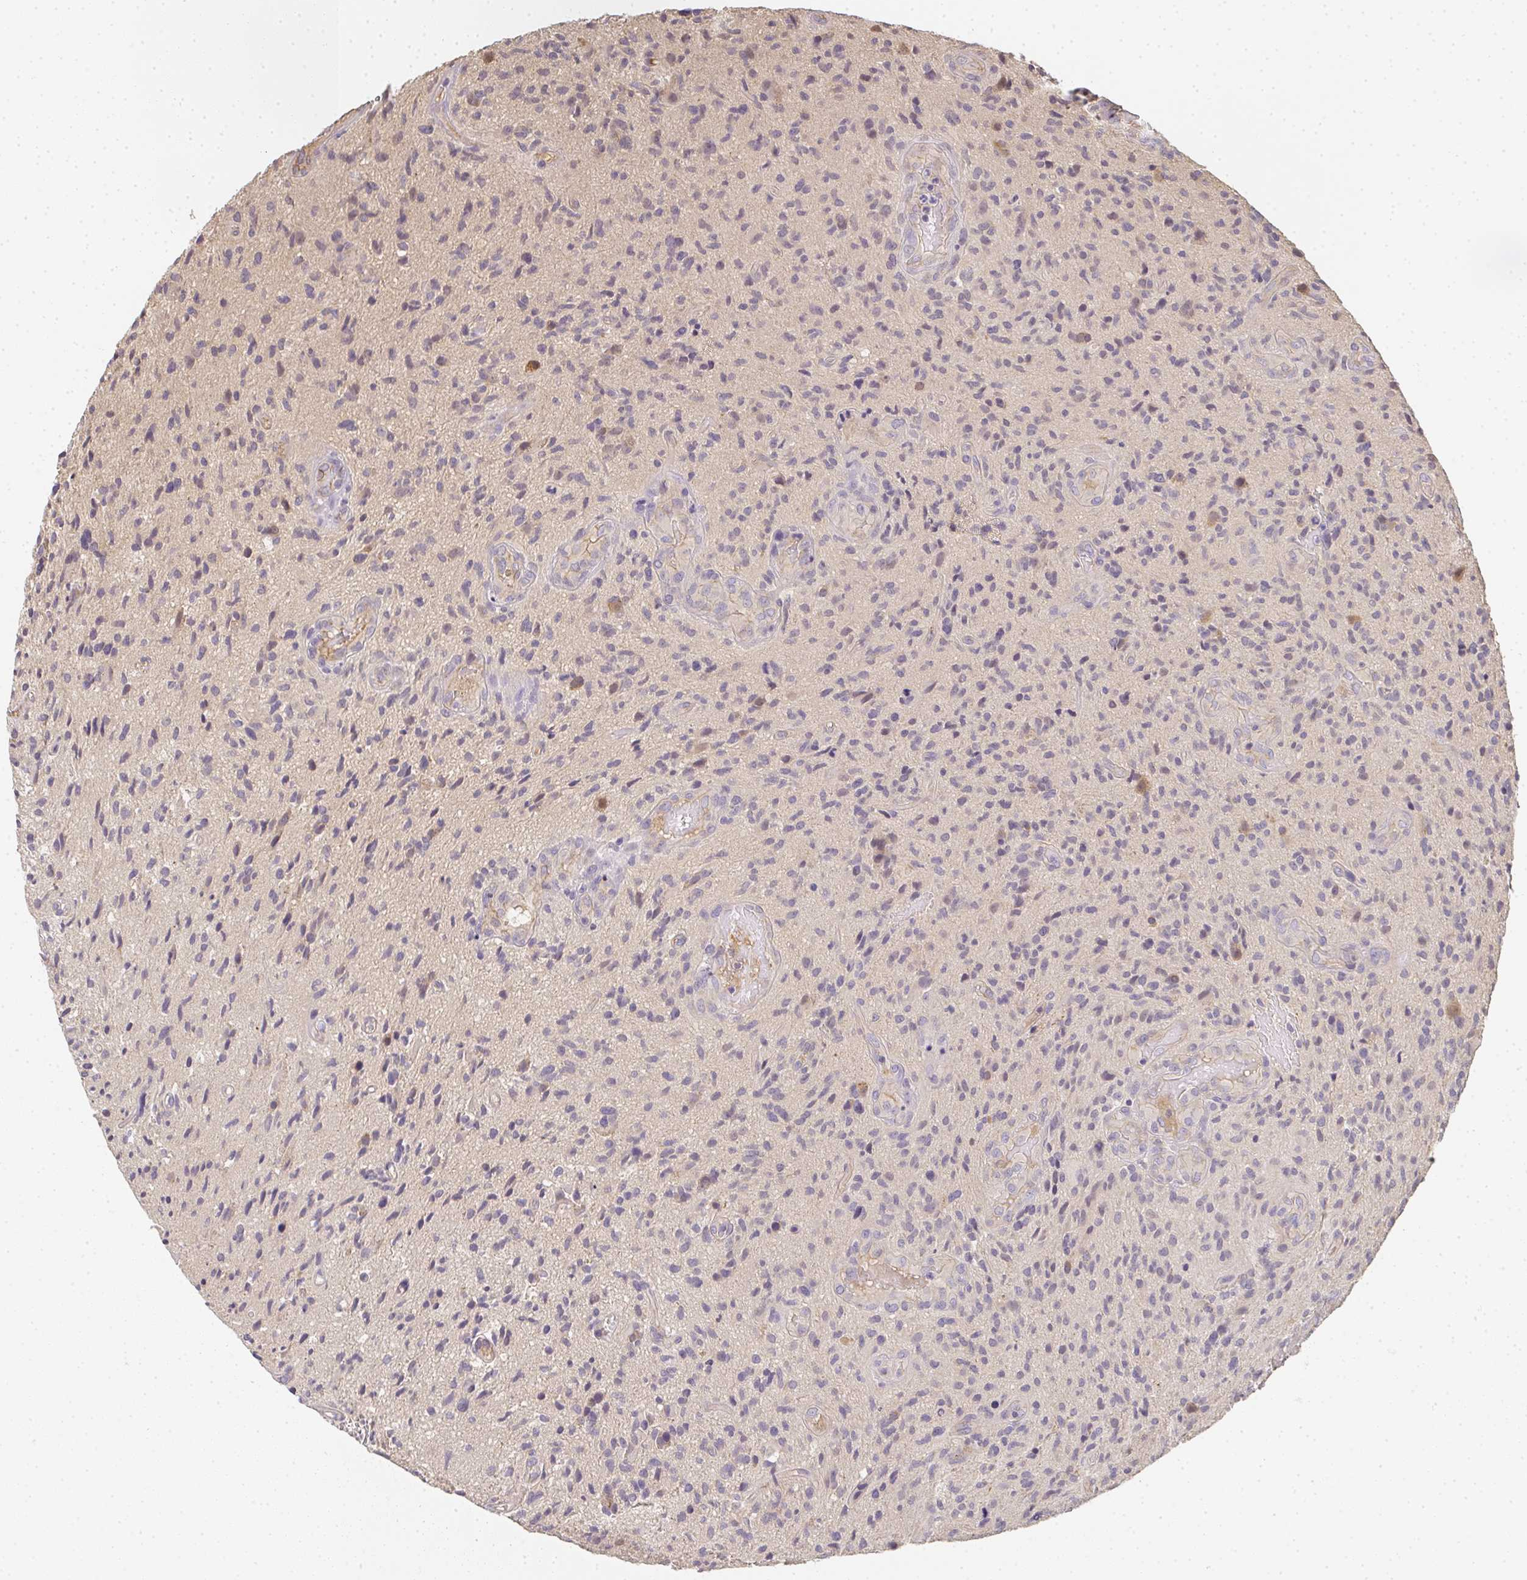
{"staining": {"intensity": "negative", "quantity": "none", "location": "none"}, "tissue": "glioma", "cell_type": "Tumor cells", "image_type": "cancer", "snomed": [{"axis": "morphology", "description": "Glioma, malignant, High grade"}, {"axis": "topography", "description": "Brain"}], "caption": "Malignant glioma (high-grade) was stained to show a protein in brown. There is no significant positivity in tumor cells.", "gene": "SLC35B3", "patient": {"sex": "male", "age": 55}}